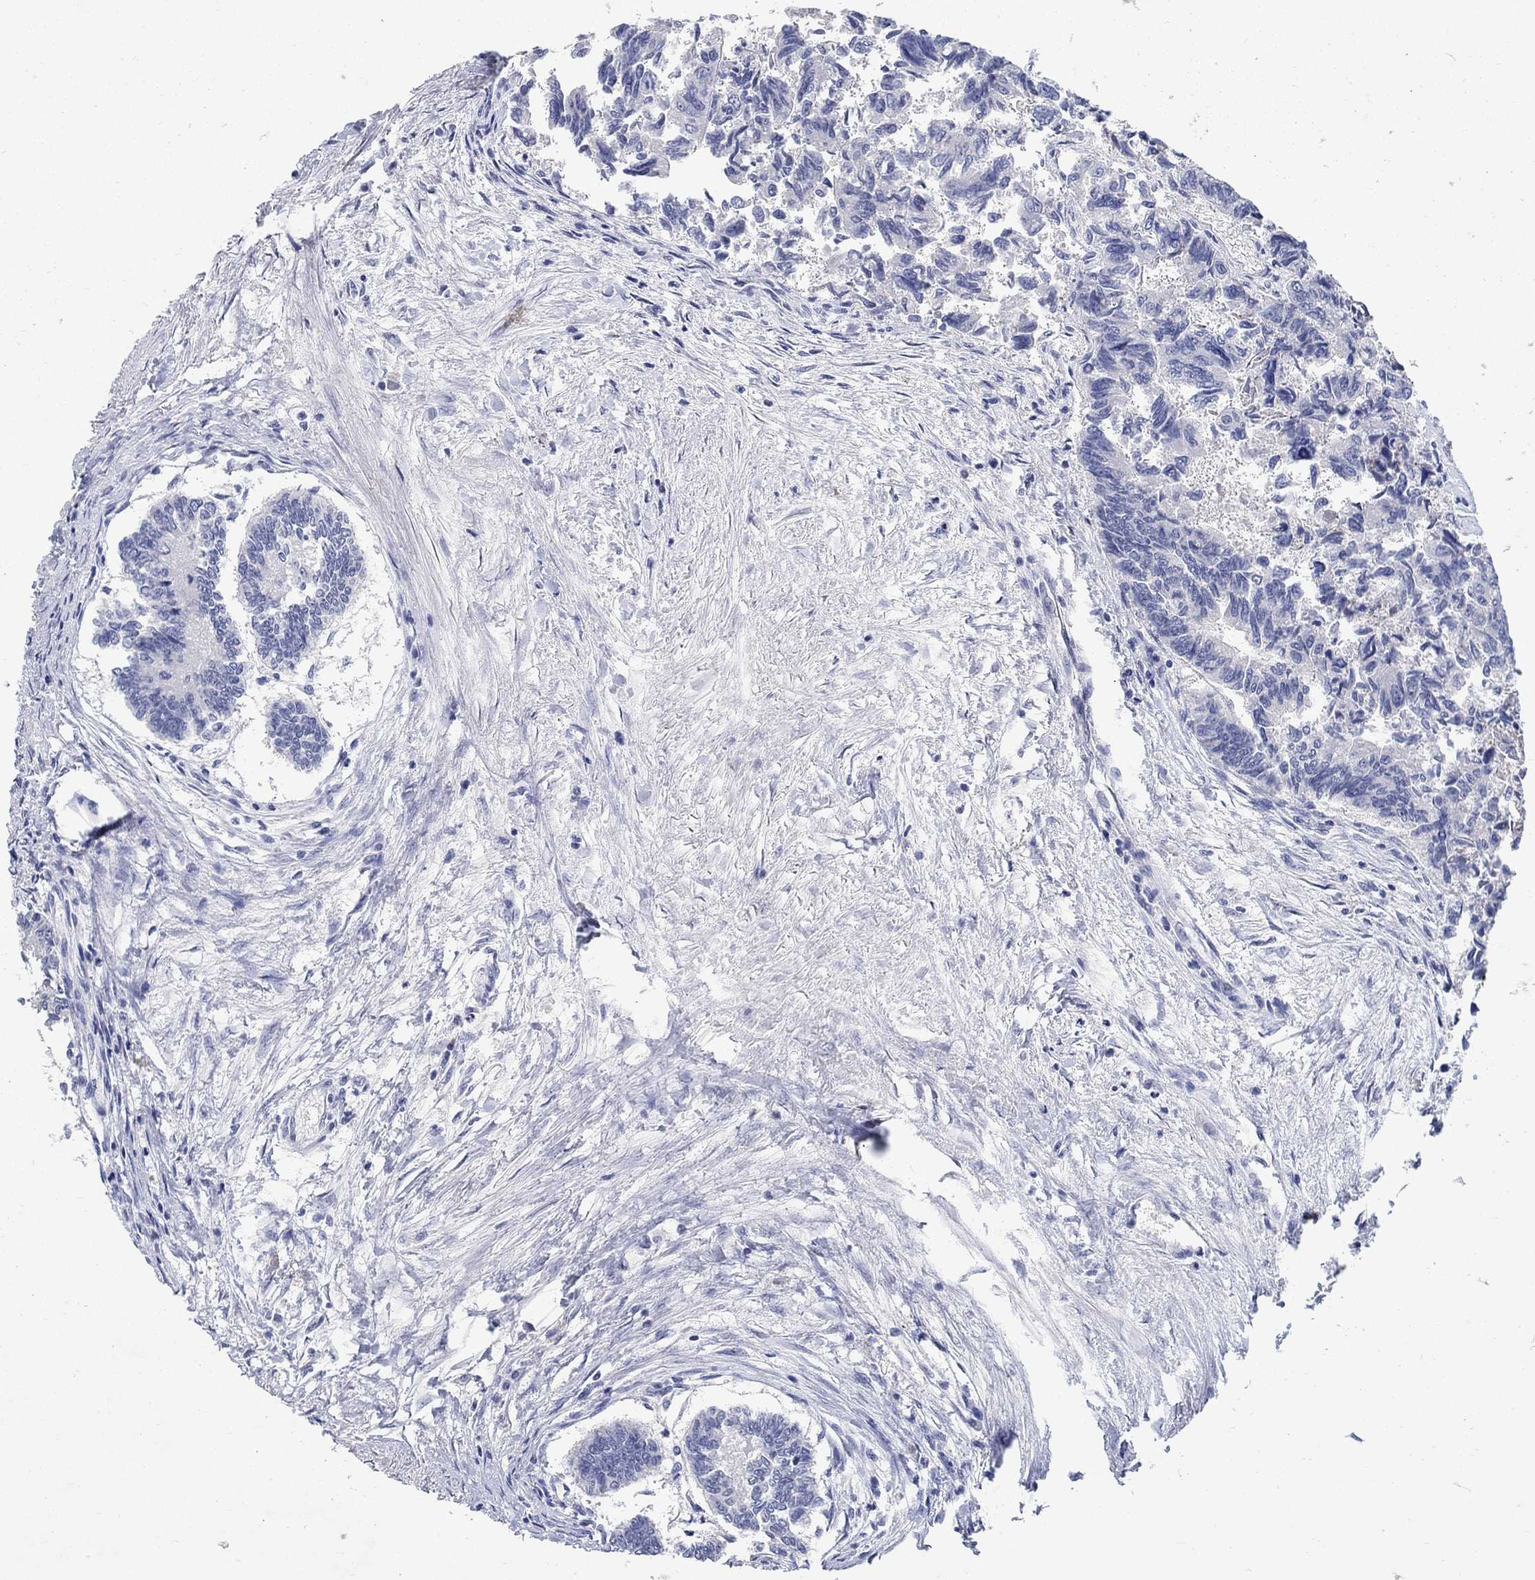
{"staining": {"intensity": "negative", "quantity": "none", "location": "none"}, "tissue": "colorectal cancer", "cell_type": "Tumor cells", "image_type": "cancer", "snomed": [{"axis": "morphology", "description": "Adenocarcinoma, NOS"}, {"axis": "topography", "description": "Colon"}], "caption": "A high-resolution image shows immunohistochemistry staining of colorectal cancer, which exhibits no significant positivity in tumor cells.", "gene": "HMX2", "patient": {"sex": "female", "age": 65}}